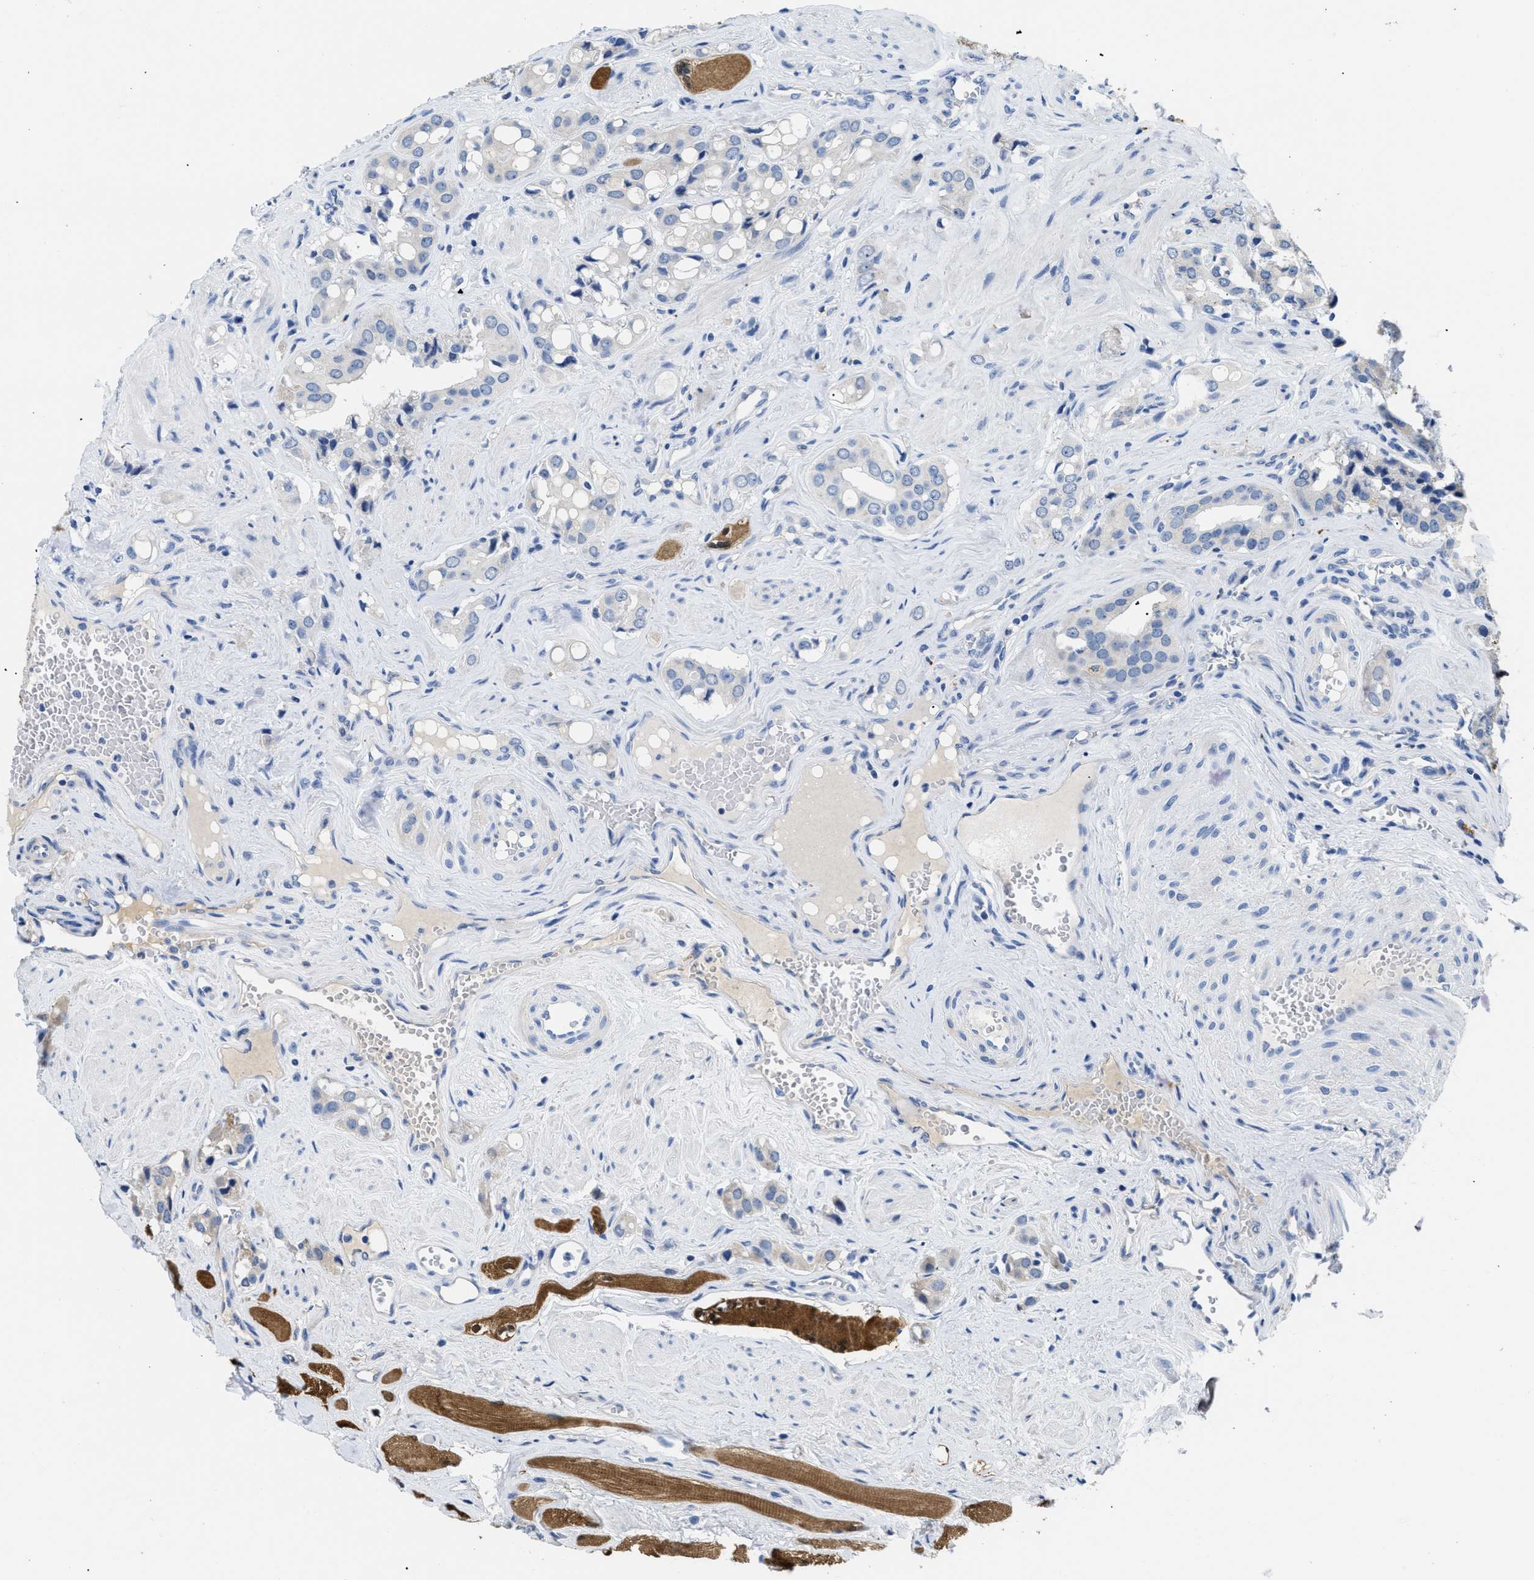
{"staining": {"intensity": "negative", "quantity": "none", "location": "none"}, "tissue": "prostate cancer", "cell_type": "Tumor cells", "image_type": "cancer", "snomed": [{"axis": "morphology", "description": "Adenocarcinoma, High grade"}, {"axis": "topography", "description": "Prostate"}], "caption": "Immunohistochemical staining of prostate cancer (adenocarcinoma (high-grade)) reveals no significant expression in tumor cells.", "gene": "APOBEC2", "patient": {"sex": "male", "age": 52}}